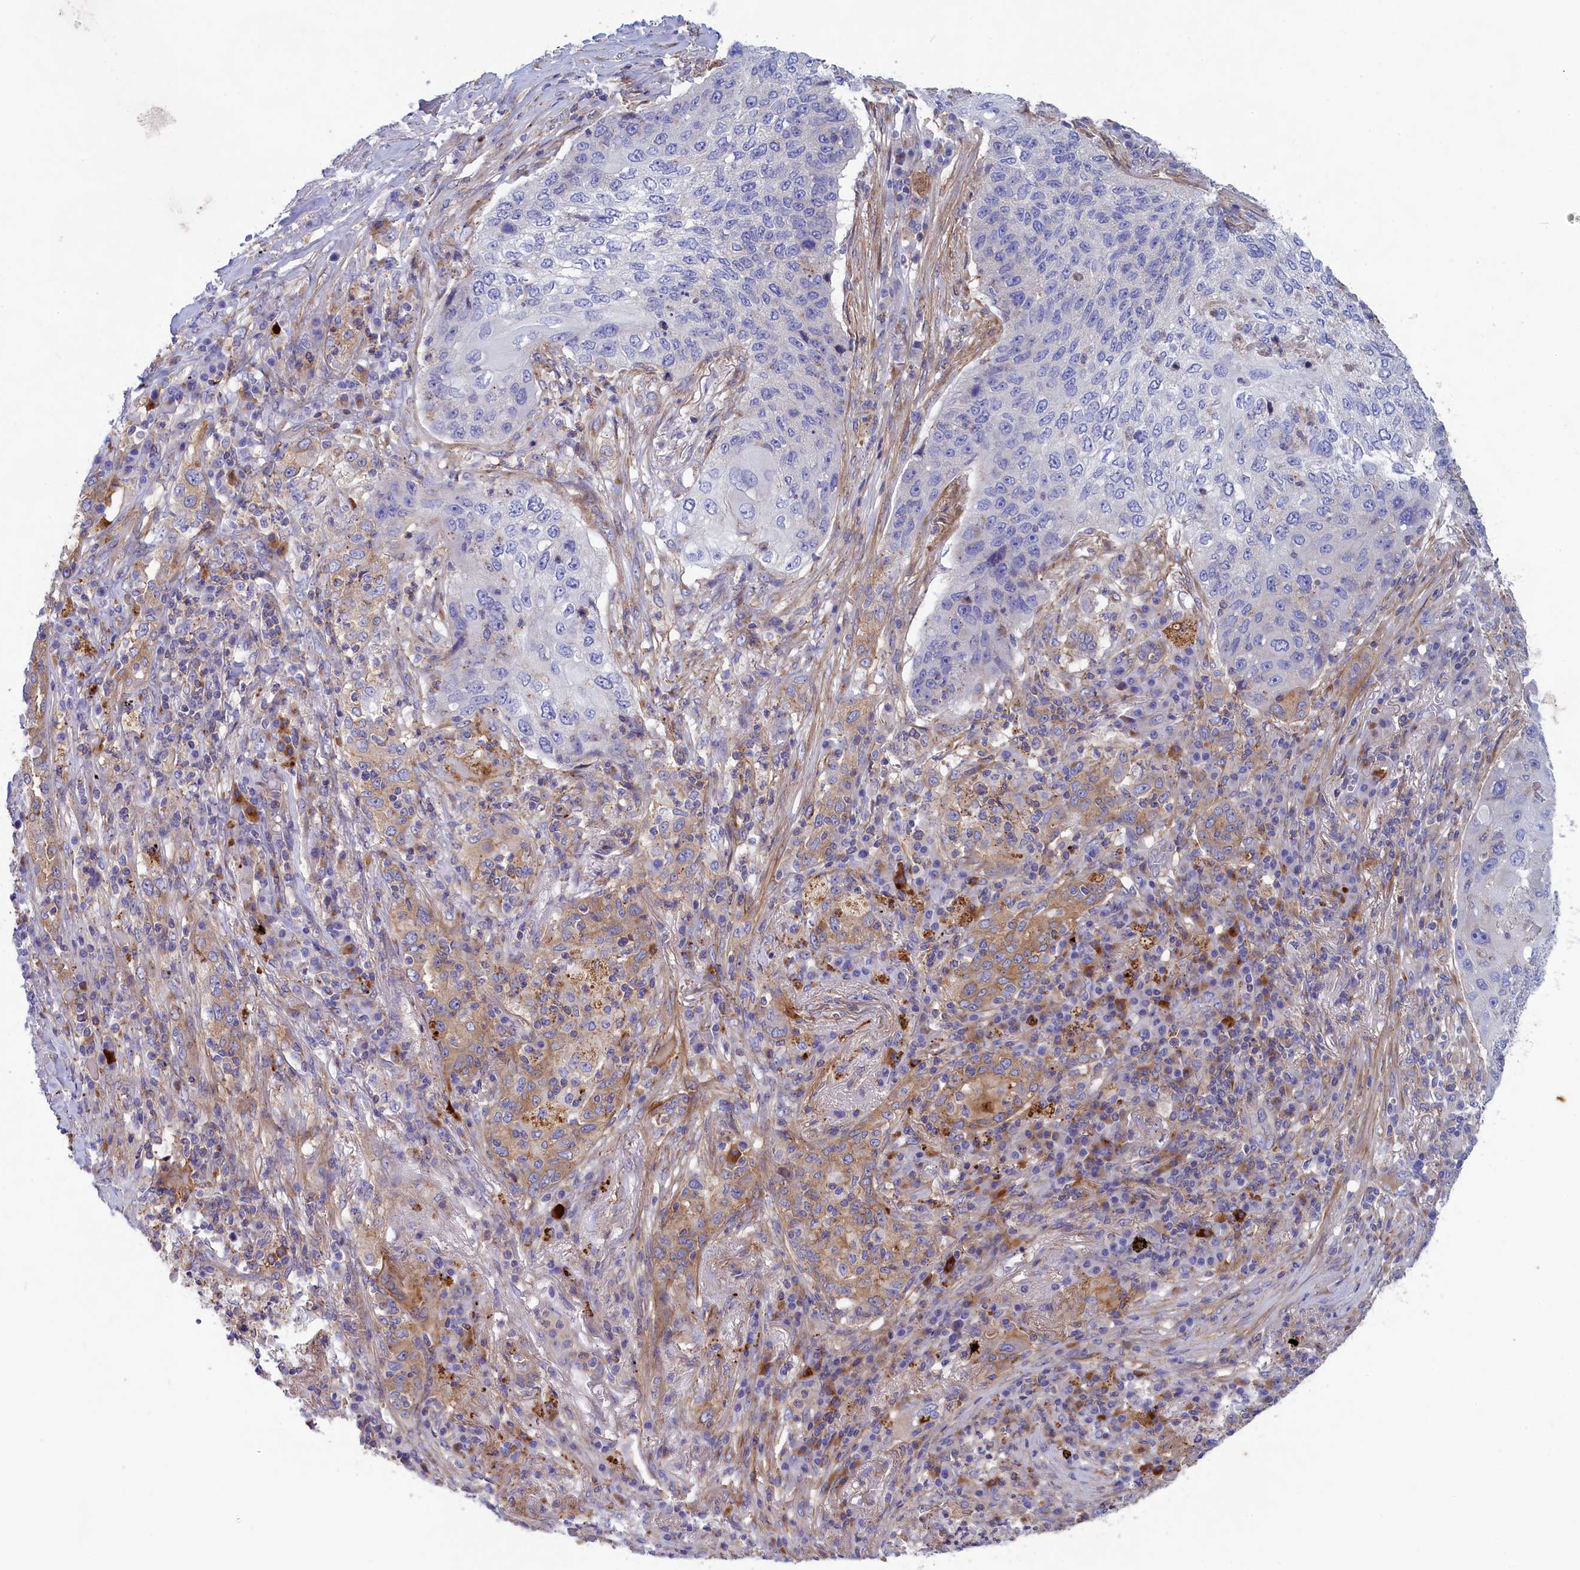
{"staining": {"intensity": "negative", "quantity": "none", "location": "none"}, "tissue": "lung cancer", "cell_type": "Tumor cells", "image_type": "cancer", "snomed": [{"axis": "morphology", "description": "Squamous cell carcinoma, NOS"}, {"axis": "topography", "description": "Lung"}], "caption": "Tumor cells show no significant protein positivity in lung cancer. (Stains: DAB (3,3'-diaminobenzidine) immunohistochemistry (IHC) with hematoxylin counter stain, Microscopy: brightfield microscopy at high magnification).", "gene": "SCAMP4", "patient": {"sex": "female", "age": 63}}